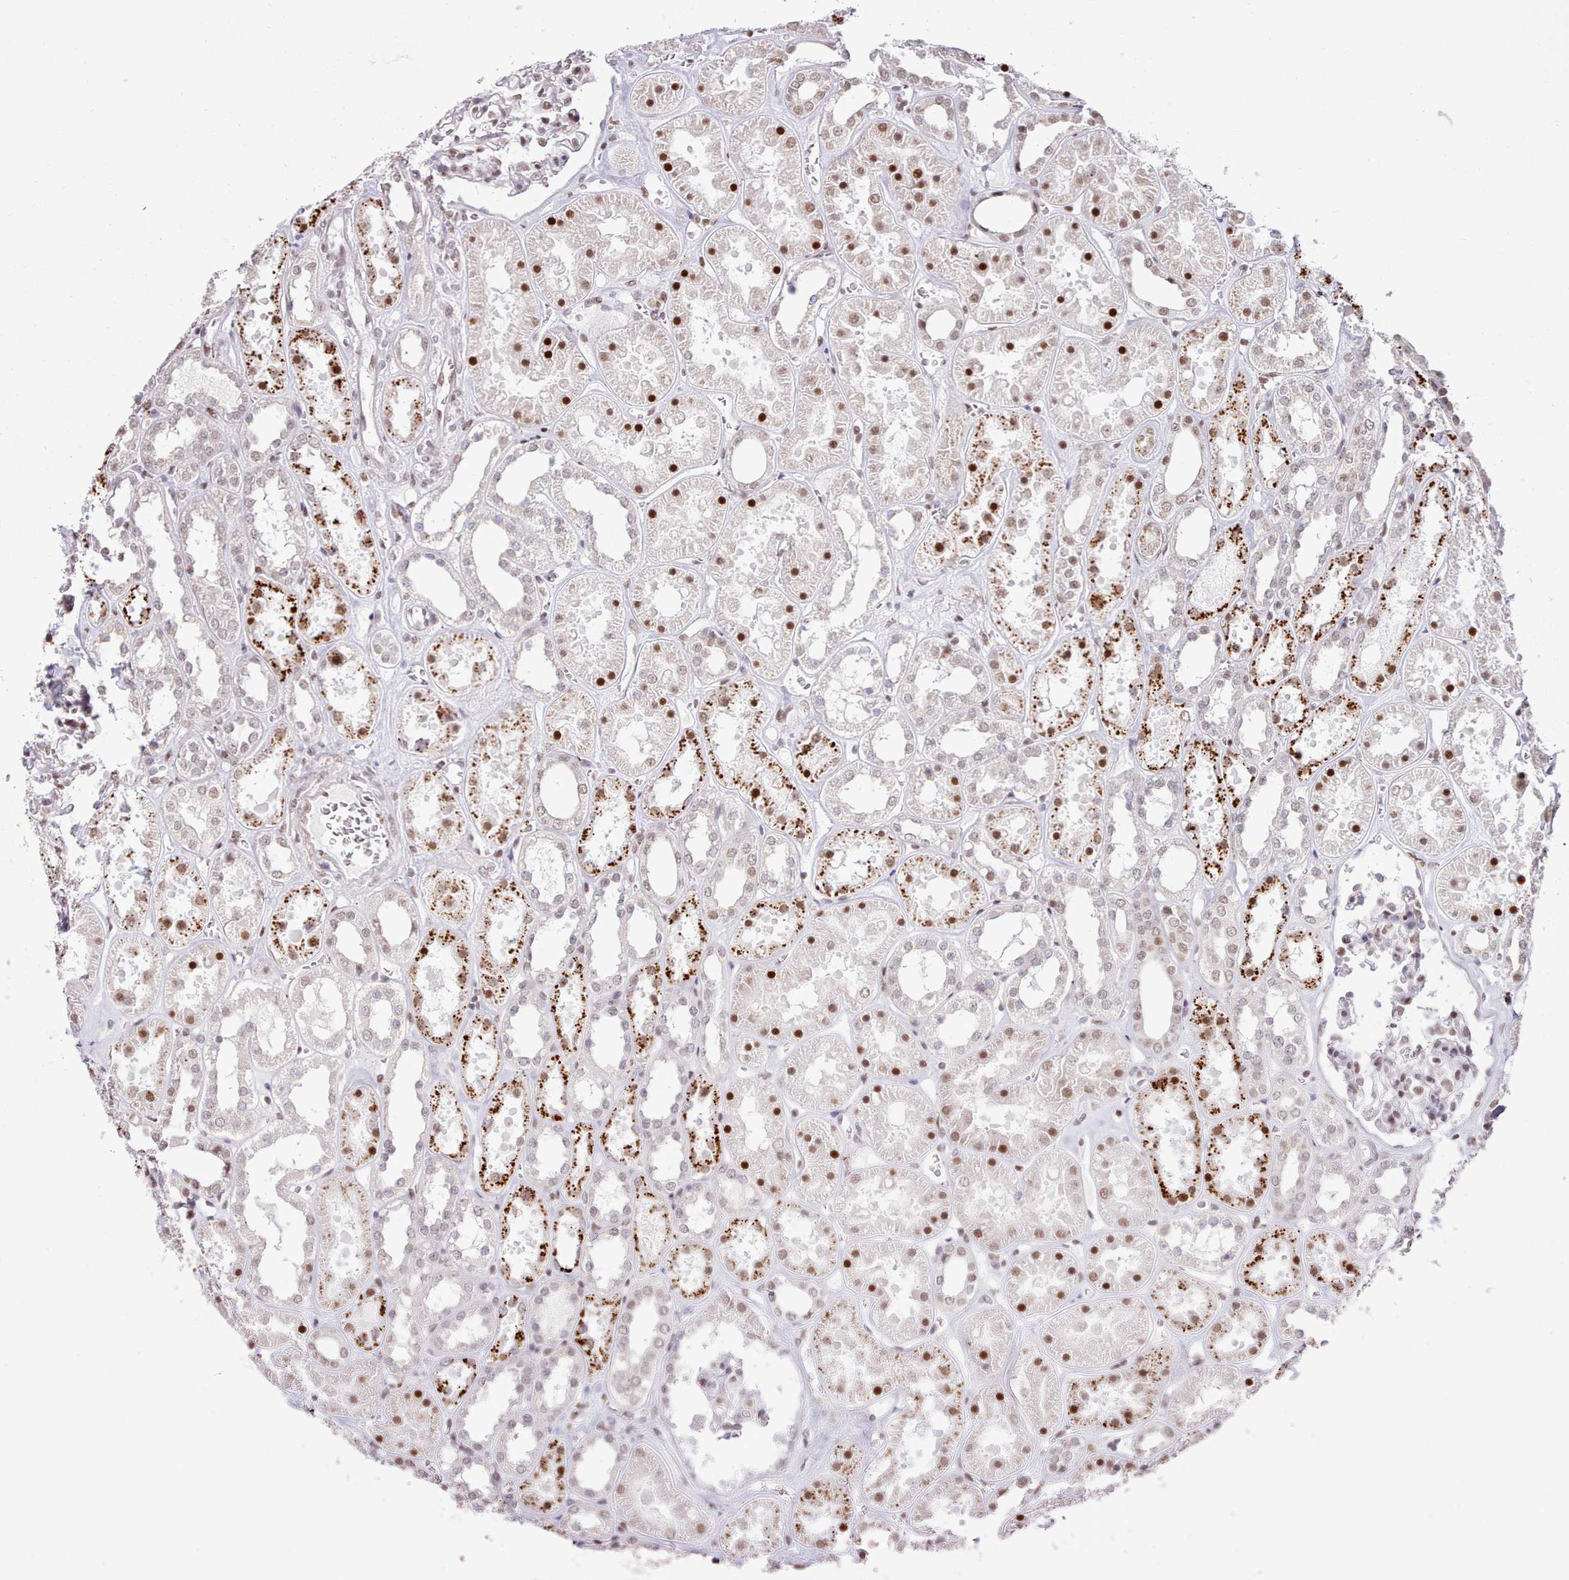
{"staining": {"intensity": "moderate", "quantity": "<25%", "location": "nuclear"}, "tissue": "kidney", "cell_type": "Cells in glomeruli", "image_type": "normal", "snomed": [{"axis": "morphology", "description": "Normal tissue, NOS"}, {"axis": "topography", "description": "Kidney"}], "caption": "An image of human kidney stained for a protein exhibits moderate nuclear brown staining in cells in glomeruli.", "gene": "TAF15", "patient": {"sex": "female", "age": 41}}